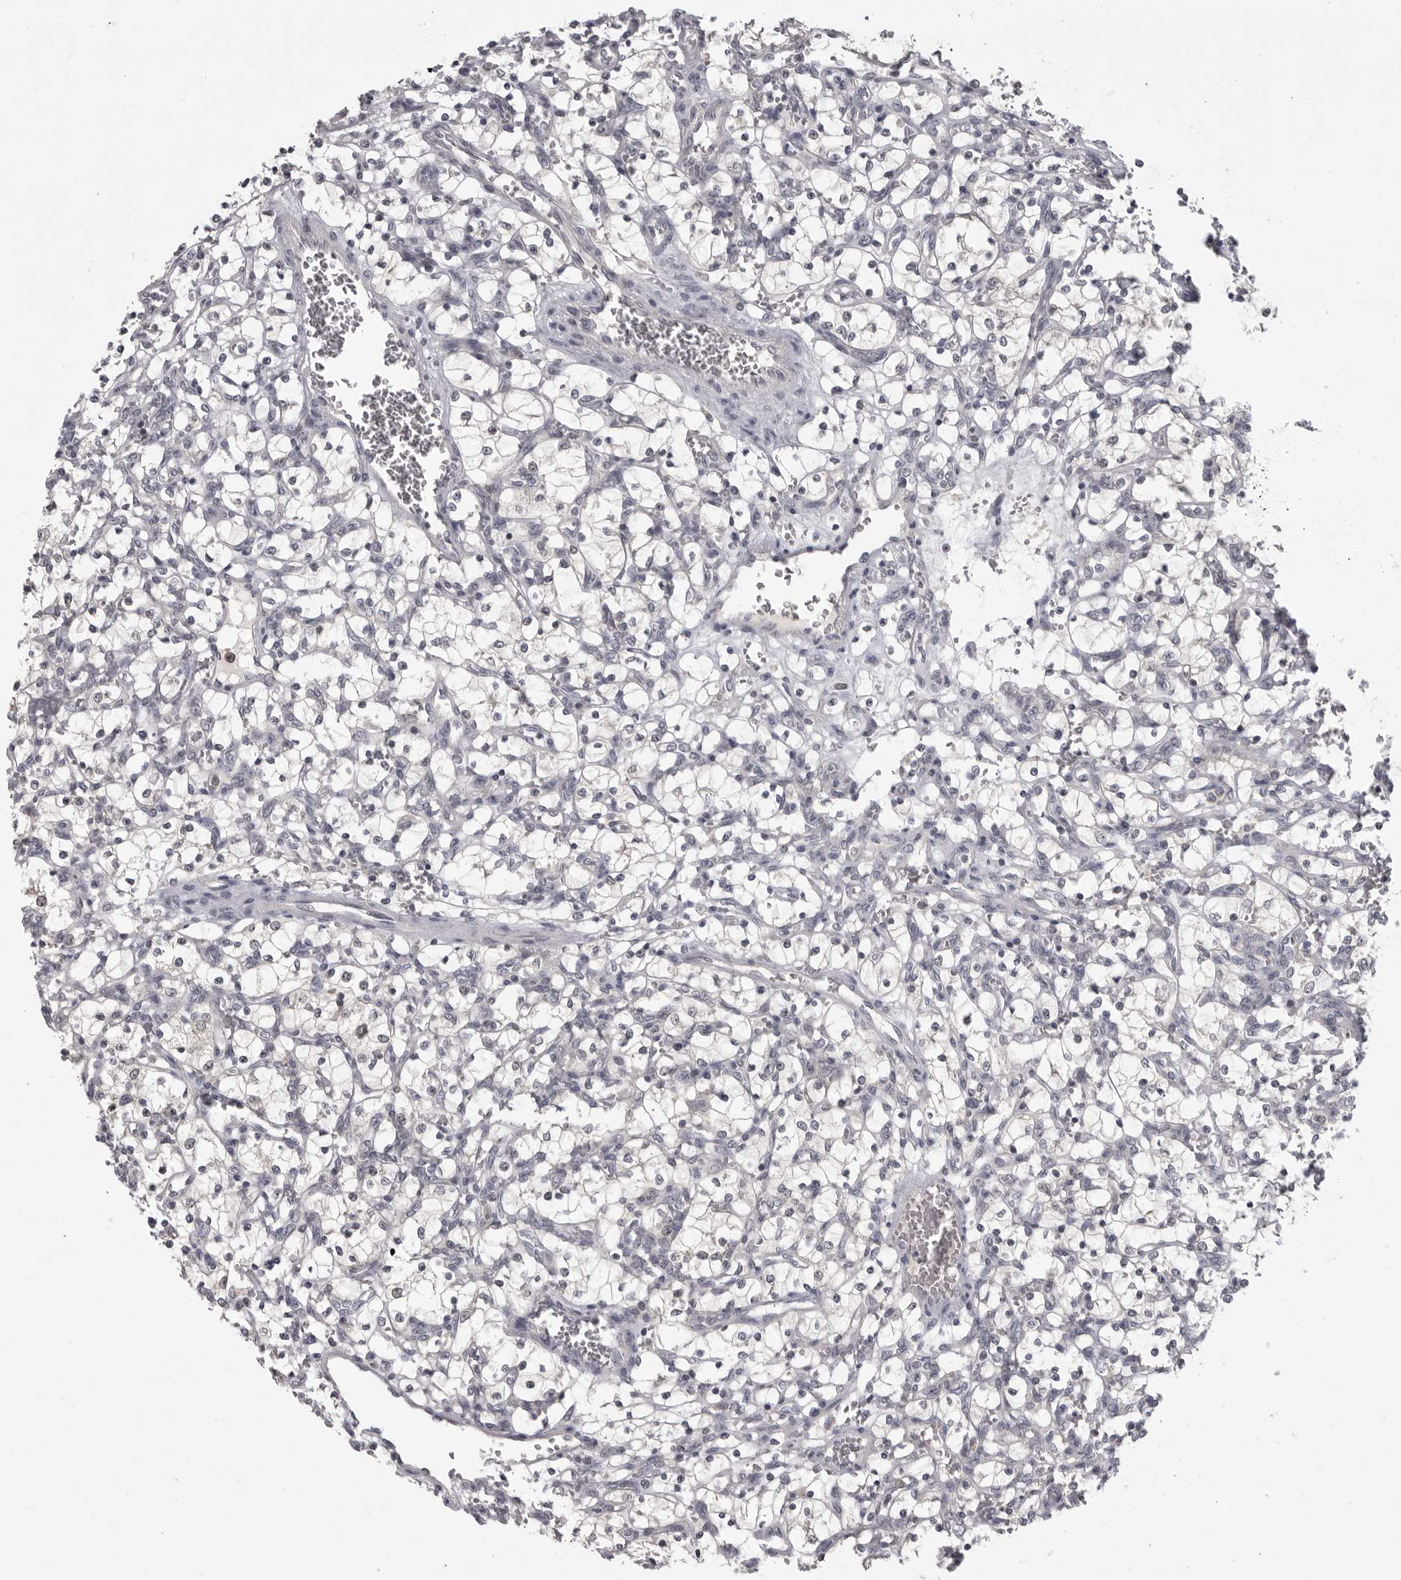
{"staining": {"intensity": "negative", "quantity": "none", "location": "none"}, "tissue": "renal cancer", "cell_type": "Tumor cells", "image_type": "cancer", "snomed": [{"axis": "morphology", "description": "Adenocarcinoma, NOS"}, {"axis": "topography", "description": "Kidney"}], "caption": "Renal cancer was stained to show a protein in brown. There is no significant positivity in tumor cells.", "gene": "MRTO4", "patient": {"sex": "female", "age": 69}}